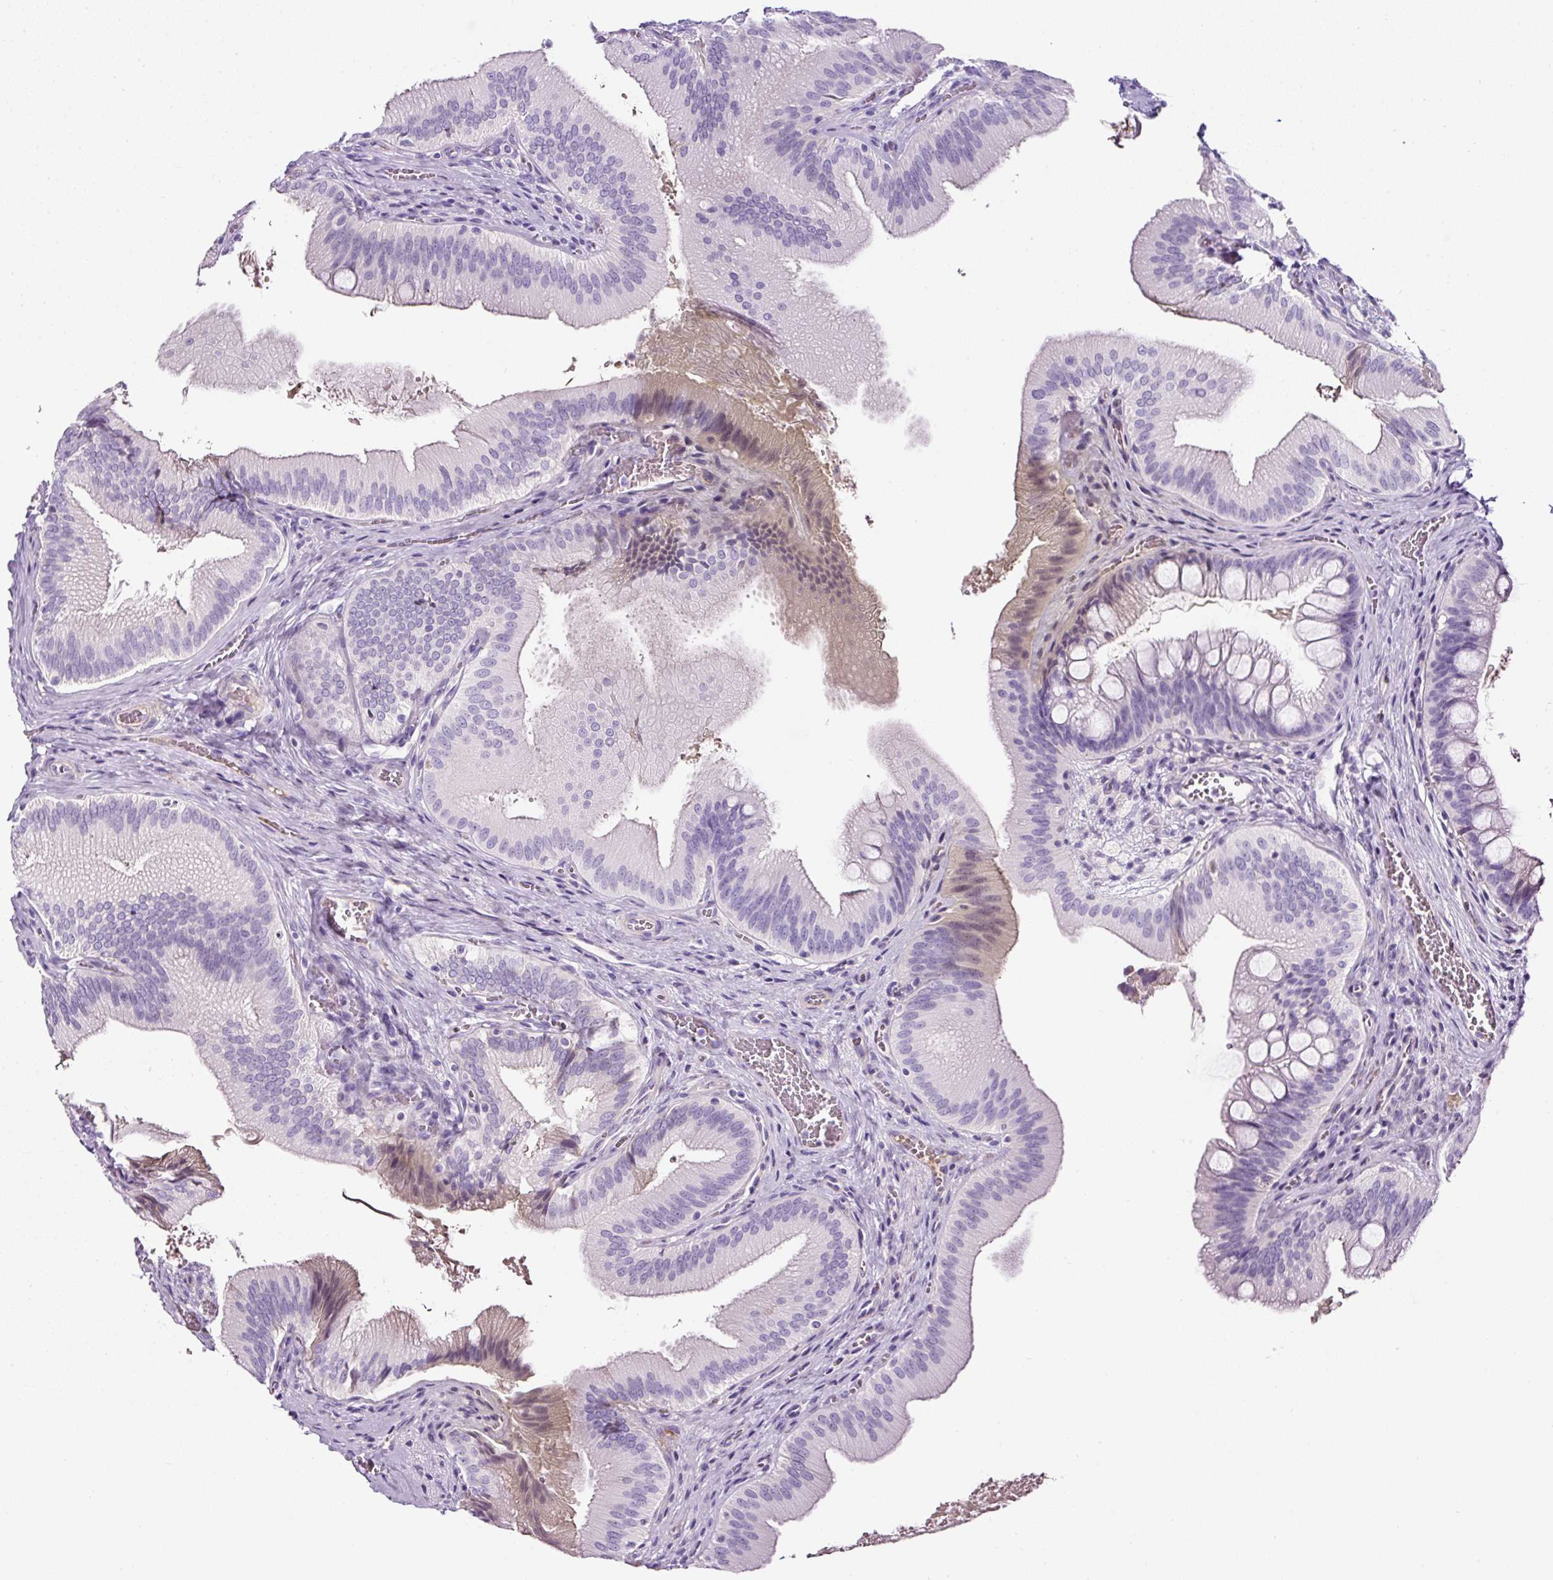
{"staining": {"intensity": "weak", "quantity": "<25%", "location": "cytoplasmic/membranous"}, "tissue": "gallbladder", "cell_type": "Glandular cells", "image_type": "normal", "snomed": [{"axis": "morphology", "description": "Normal tissue, NOS"}, {"axis": "topography", "description": "Gallbladder"}], "caption": "DAB (3,3'-diaminobenzidine) immunohistochemical staining of normal gallbladder reveals no significant expression in glandular cells. (DAB (3,3'-diaminobenzidine) immunohistochemistry (IHC) with hematoxylin counter stain).", "gene": "OR14A2", "patient": {"sex": "male", "age": 17}}